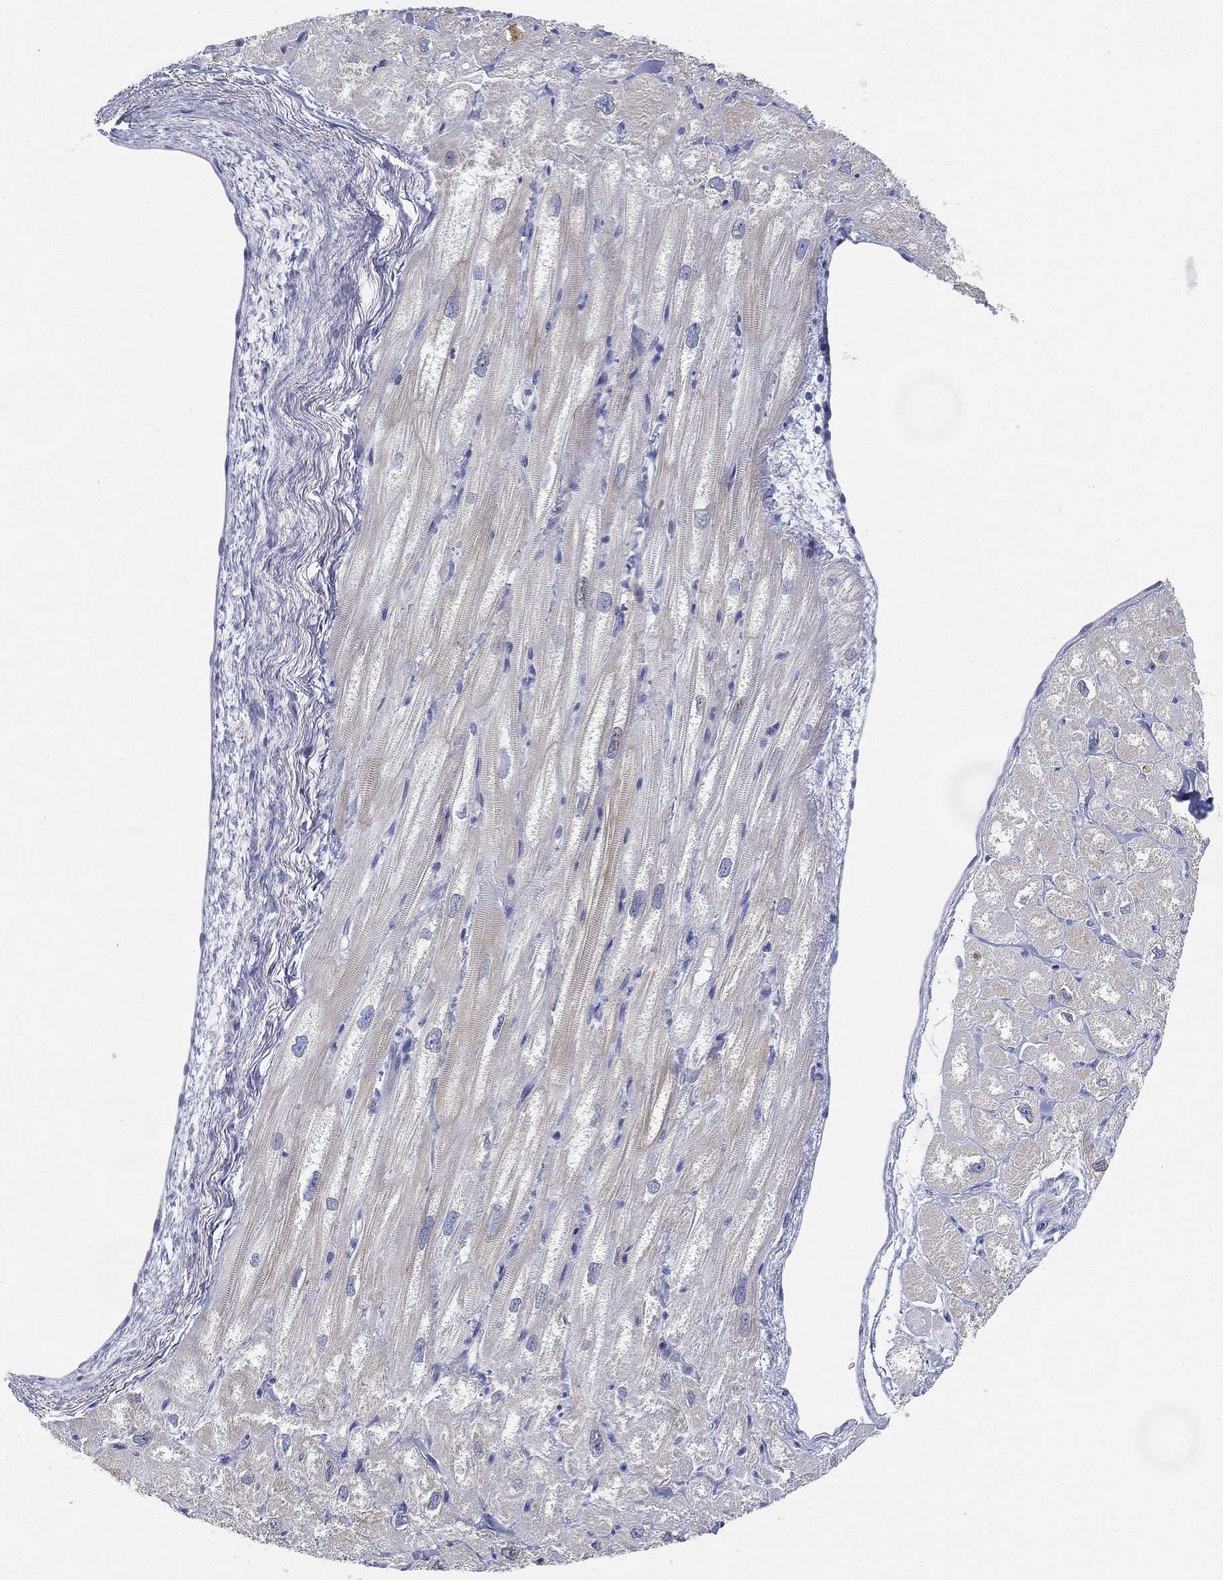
{"staining": {"intensity": "negative", "quantity": "none", "location": "none"}, "tissue": "heart muscle", "cell_type": "Cardiomyocytes", "image_type": "normal", "snomed": [{"axis": "morphology", "description": "Normal tissue, NOS"}, {"axis": "topography", "description": "Heart"}], "caption": "Heart muscle stained for a protein using immunohistochemistry displays no expression cardiomyocytes.", "gene": "GPR61", "patient": {"sex": "male", "age": 55}}